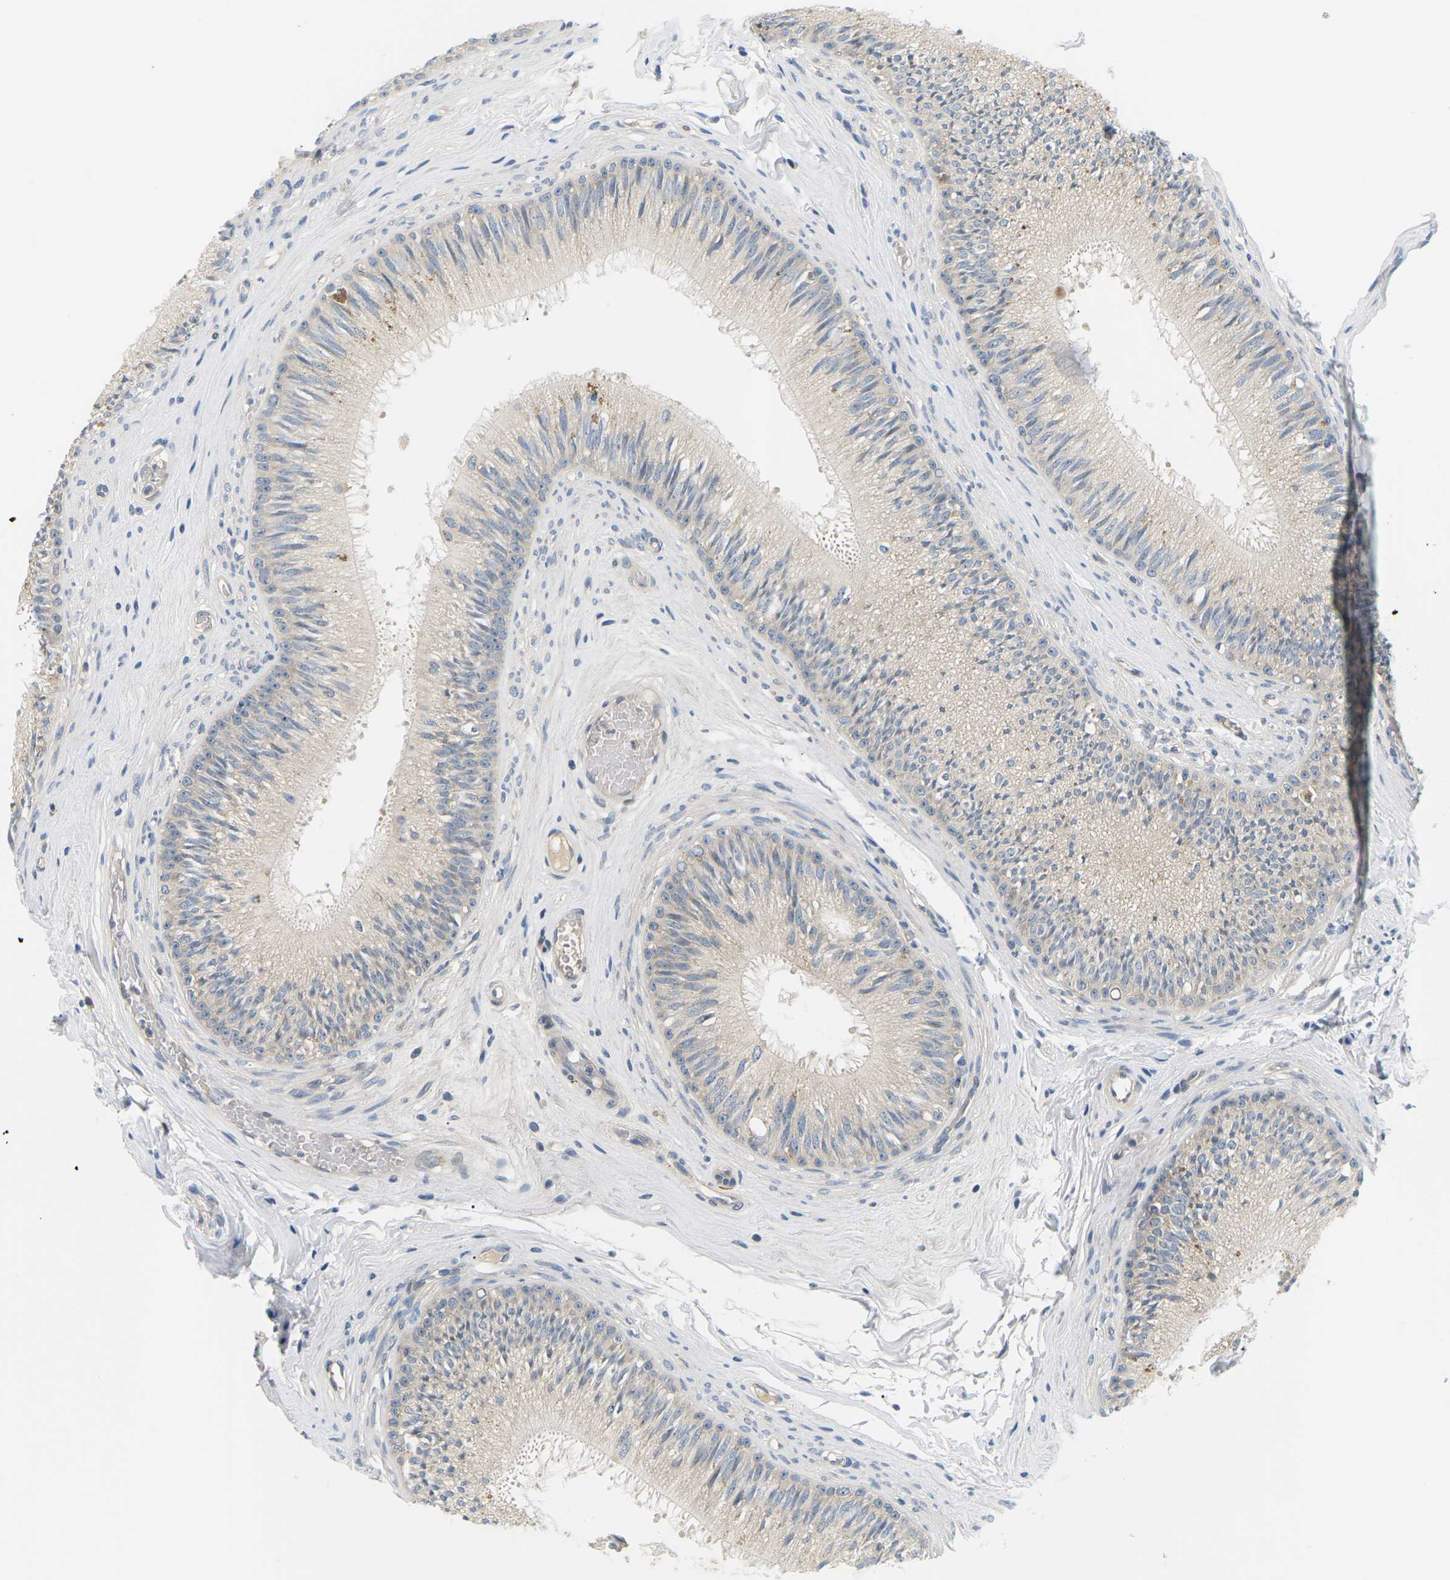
{"staining": {"intensity": "negative", "quantity": "none", "location": "none"}, "tissue": "epididymis", "cell_type": "Glandular cells", "image_type": "normal", "snomed": [{"axis": "morphology", "description": "Normal tissue, NOS"}, {"axis": "topography", "description": "Testis"}, {"axis": "topography", "description": "Epididymis"}], "caption": "This micrograph is of normal epididymis stained with immunohistochemistry (IHC) to label a protein in brown with the nuclei are counter-stained blue. There is no positivity in glandular cells.", "gene": "EVA1C", "patient": {"sex": "male", "age": 36}}